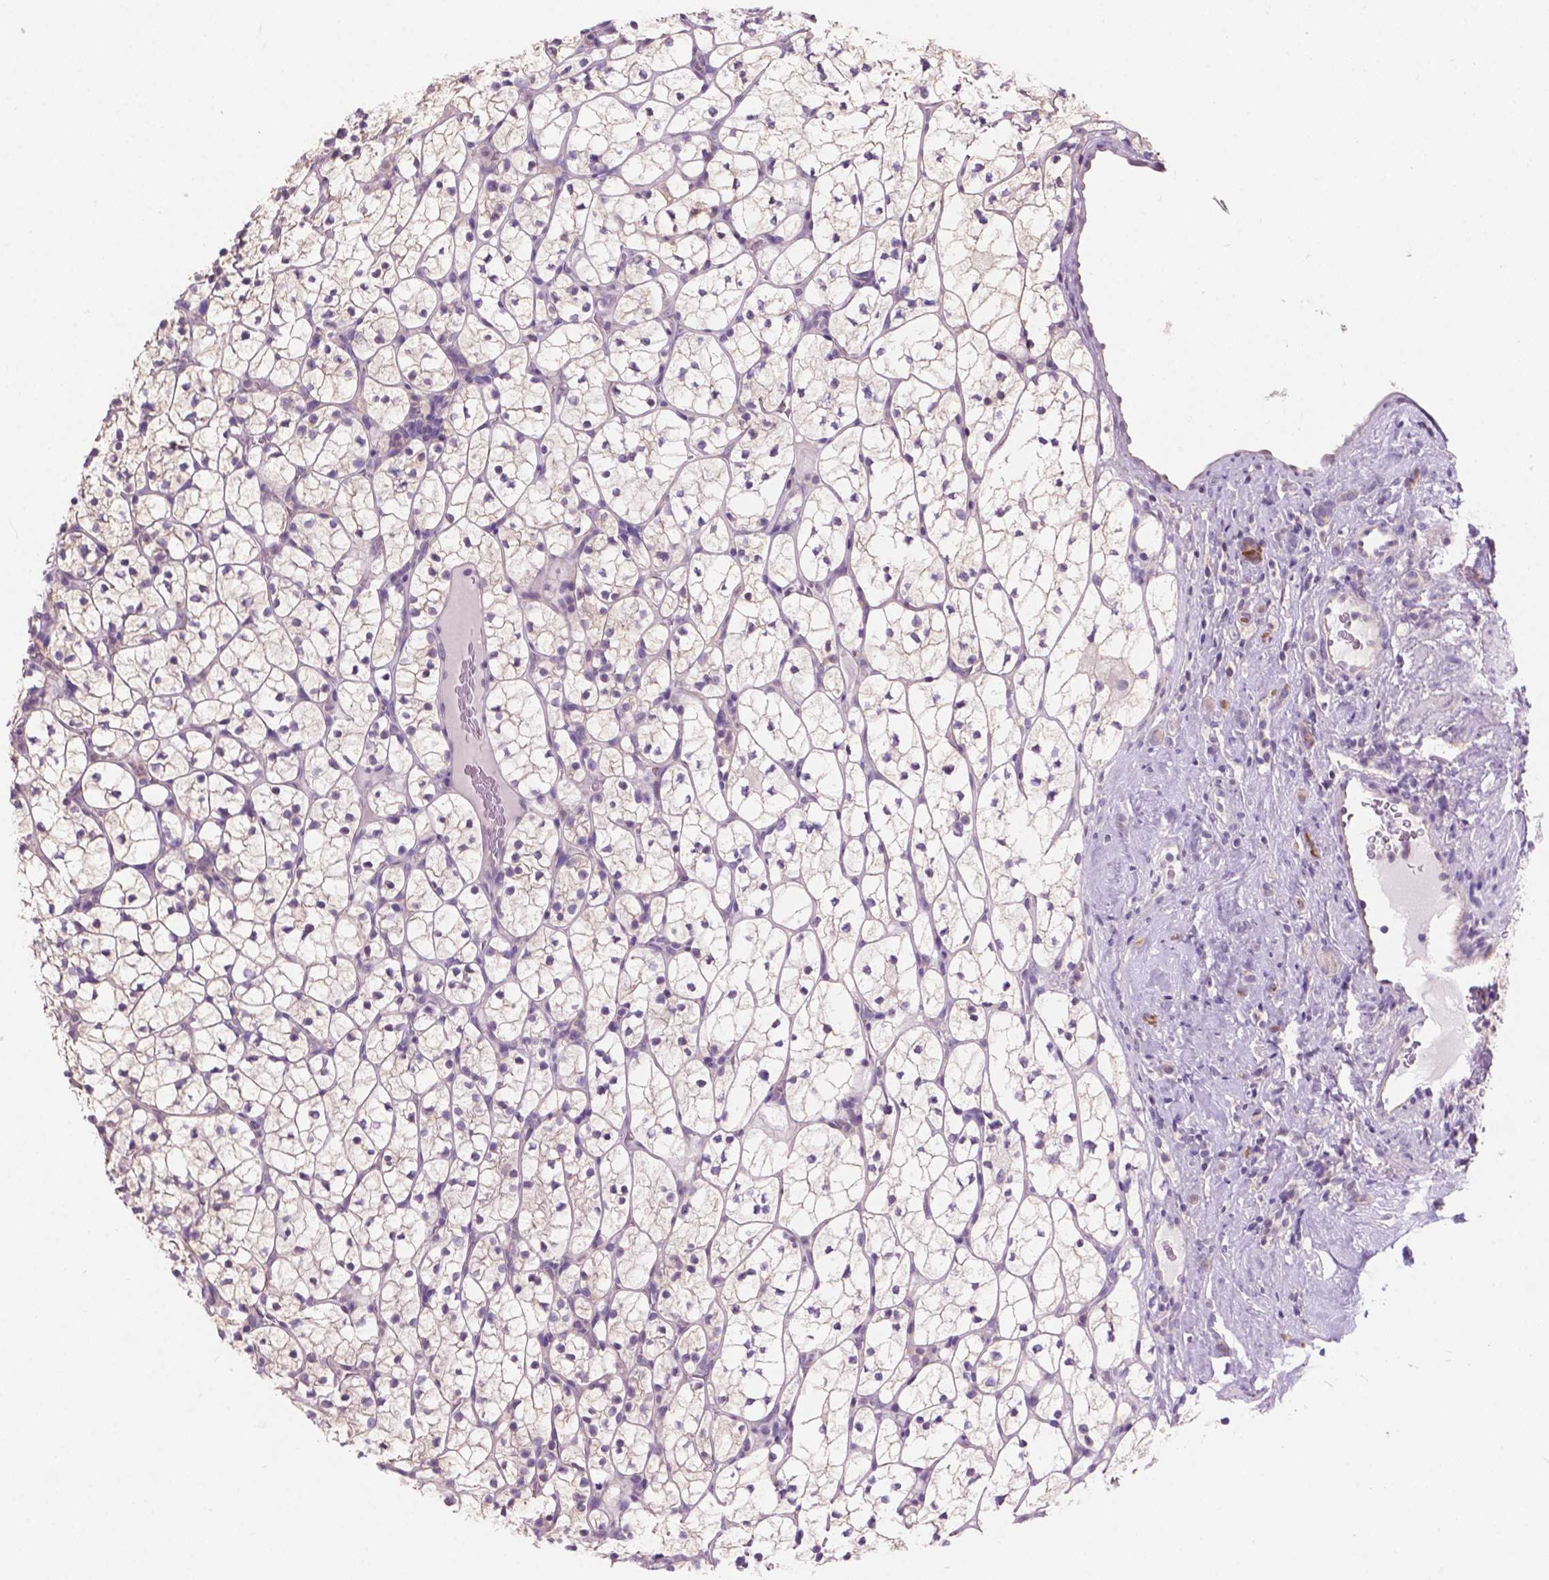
{"staining": {"intensity": "weak", "quantity": "<25%", "location": "cytoplasmic/membranous"}, "tissue": "renal cancer", "cell_type": "Tumor cells", "image_type": "cancer", "snomed": [{"axis": "morphology", "description": "Adenocarcinoma, NOS"}, {"axis": "topography", "description": "Kidney"}], "caption": "The histopathology image displays no significant positivity in tumor cells of adenocarcinoma (renal).", "gene": "SBSN", "patient": {"sex": "female", "age": 89}}